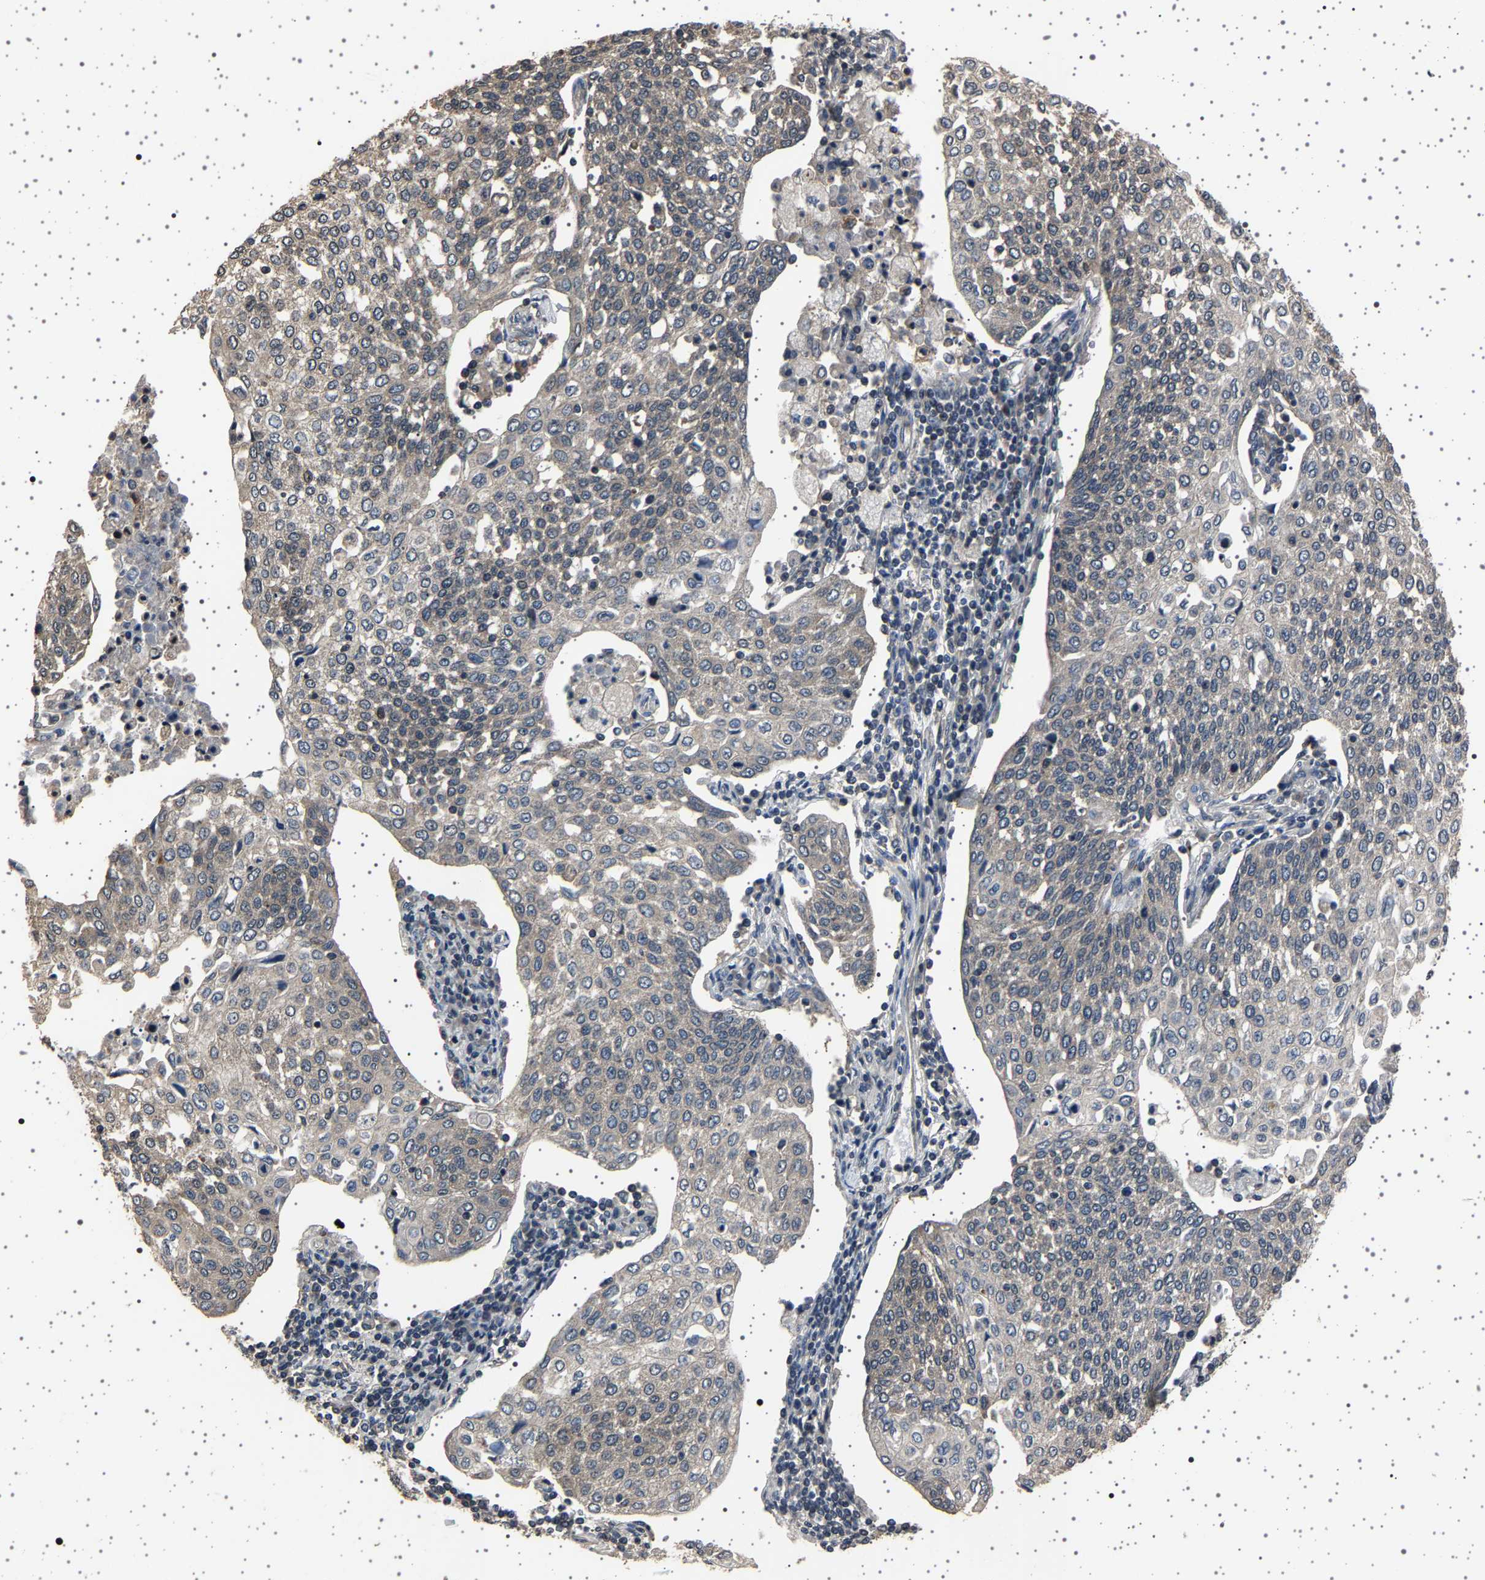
{"staining": {"intensity": "weak", "quantity": "<25%", "location": "cytoplasmic/membranous"}, "tissue": "cervical cancer", "cell_type": "Tumor cells", "image_type": "cancer", "snomed": [{"axis": "morphology", "description": "Squamous cell carcinoma, NOS"}, {"axis": "topography", "description": "Cervix"}], "caption": "Protein analysis of squamous cell carcinoma (cervical) exhibits no significant staining in tumor cells.", "gene": "NCKAP1", "patient": {"sex": "female", "age": 34}}